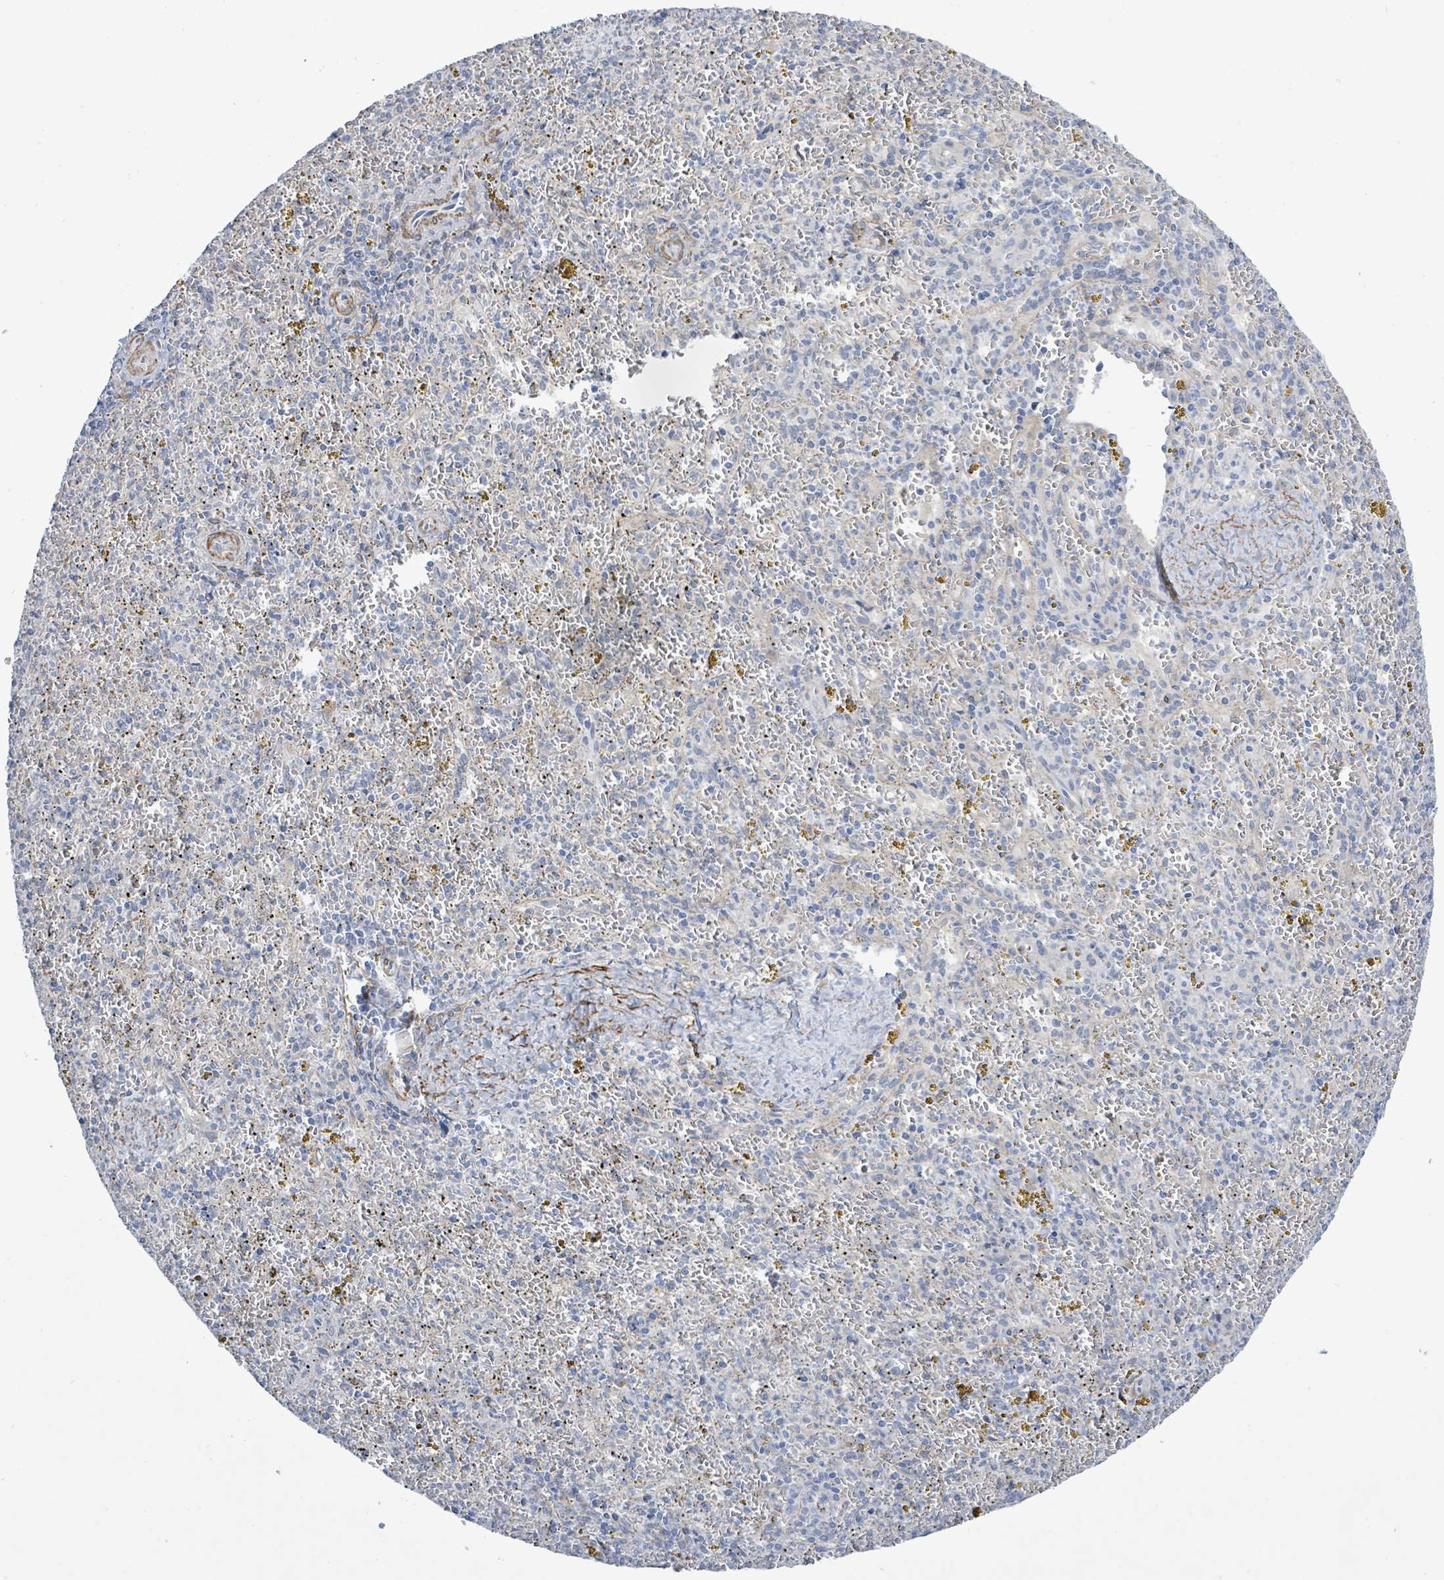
{"staining": {"intensity": "negative", "quantity": "none", "location": "none"}, "tissue": "spleen", "cell_type": "Cells in red pulp", "image_type": "normal", "snomed": [{"axis": "morphology", "description": "Normal tissue, NOS"}, {"axis": "topography", "description": "Spleen"}], "caption": "Immunohistochemical staining of benign human spleen exhibits no significant staining in cells in red pulp. The staining is performed using DAB (3,3'-diaminobenzidine) brown chromogen with nuclei counter-stained in using hematoxylin.", "gene": "DMRTC1B", "patient": {"sex": "male", "age": 57}}